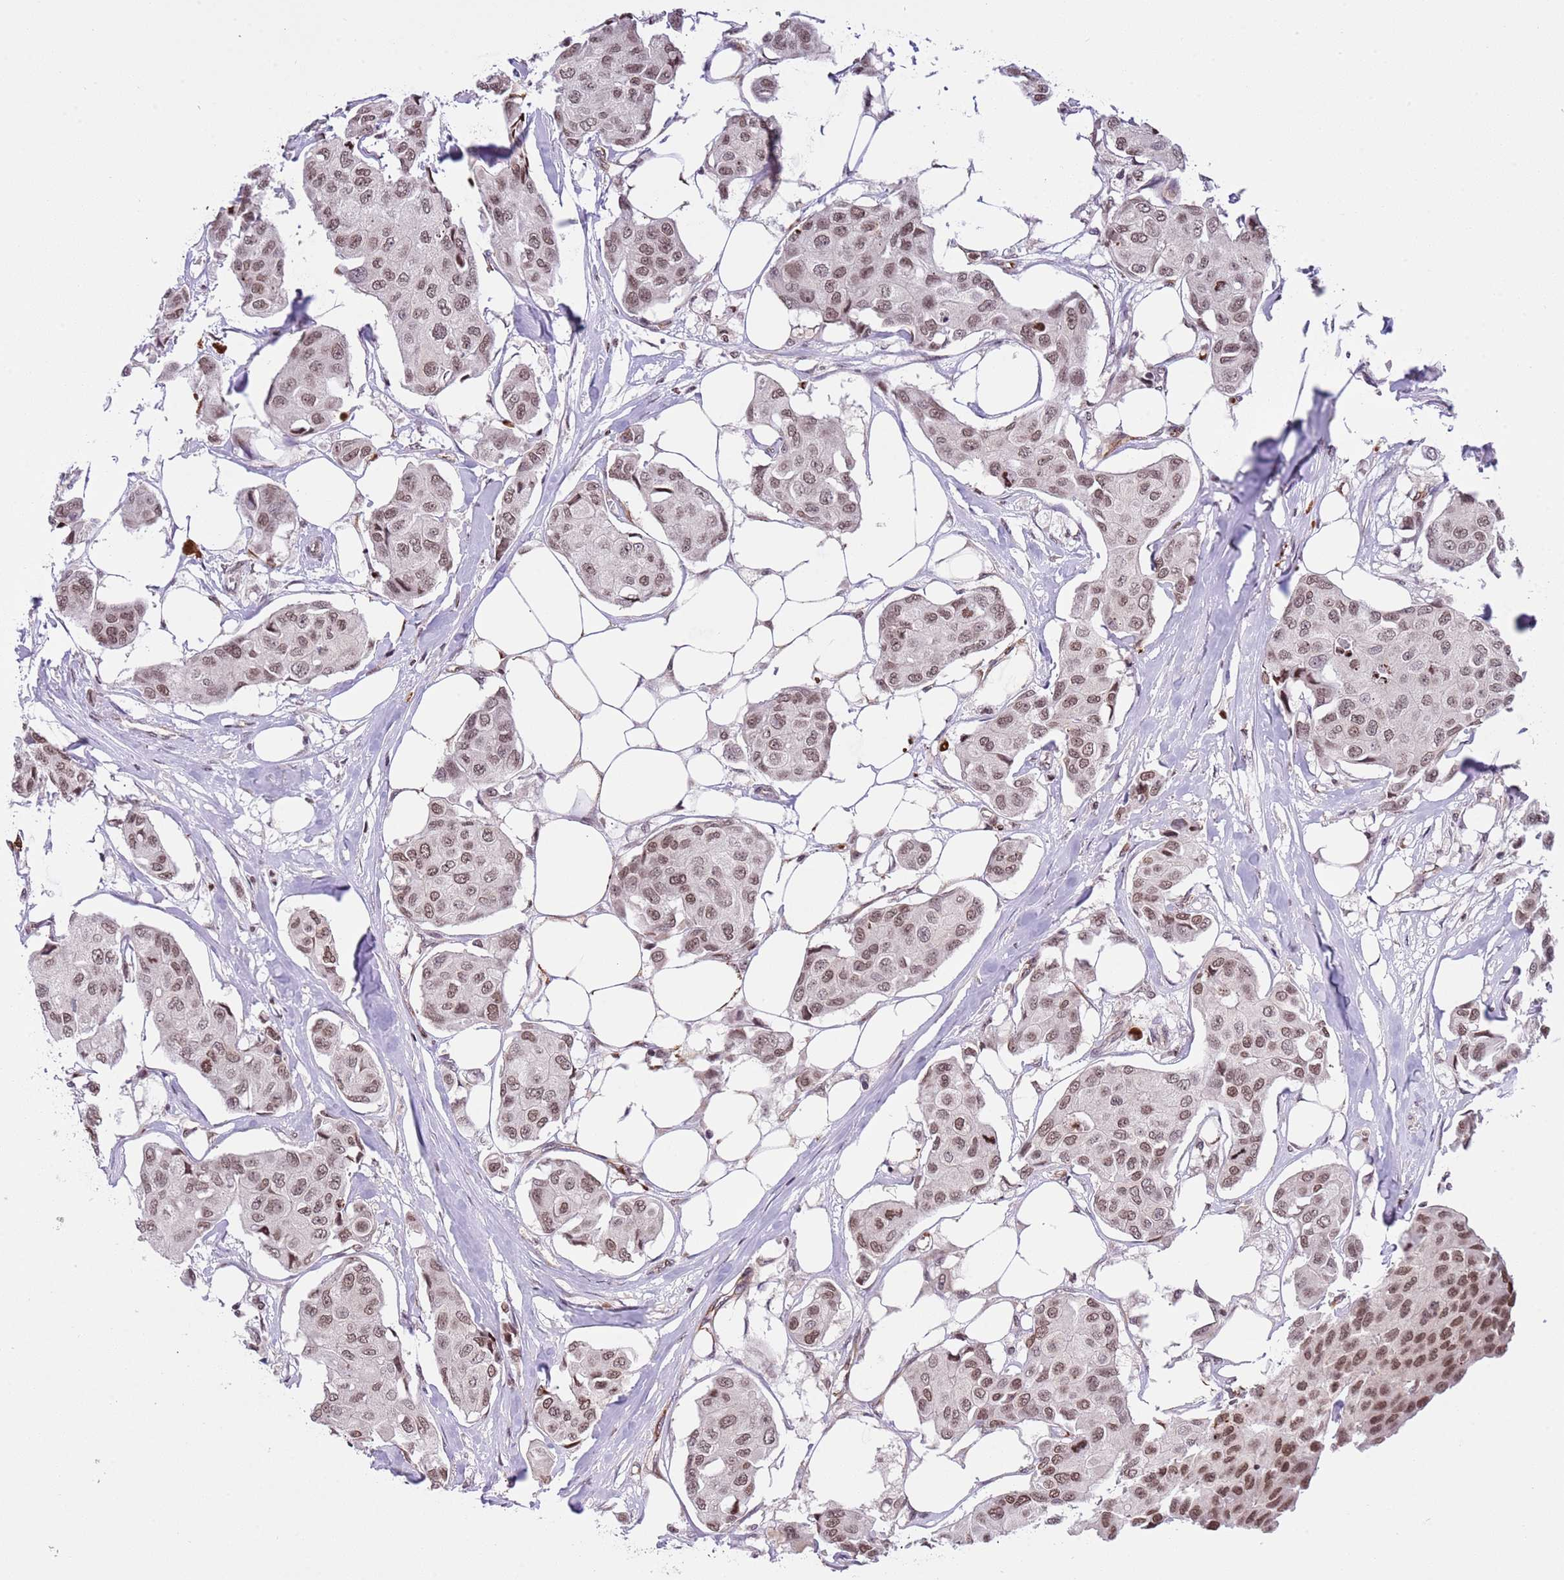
{"staining": {"intensity": "moderate", "quantity": ">75%", "location": "nuclear"}, "tissue": "breast cancer", "cell_type": "Tumor cells", "image_type": "cancer", "snomed": [{"axis": "morphology", "description": "Duct carcinoma"}, {"axis": "topography", "description": "Breast"}, {"axis": "topography", "description": "Lymph node"}], "caption": "Intraductal carcinoma (breast) stained for a protein reveals moderate nuclear positivity in tumor cells.", "gene": "NRIP1", "patient": {"sex": "female", "age": 80}}